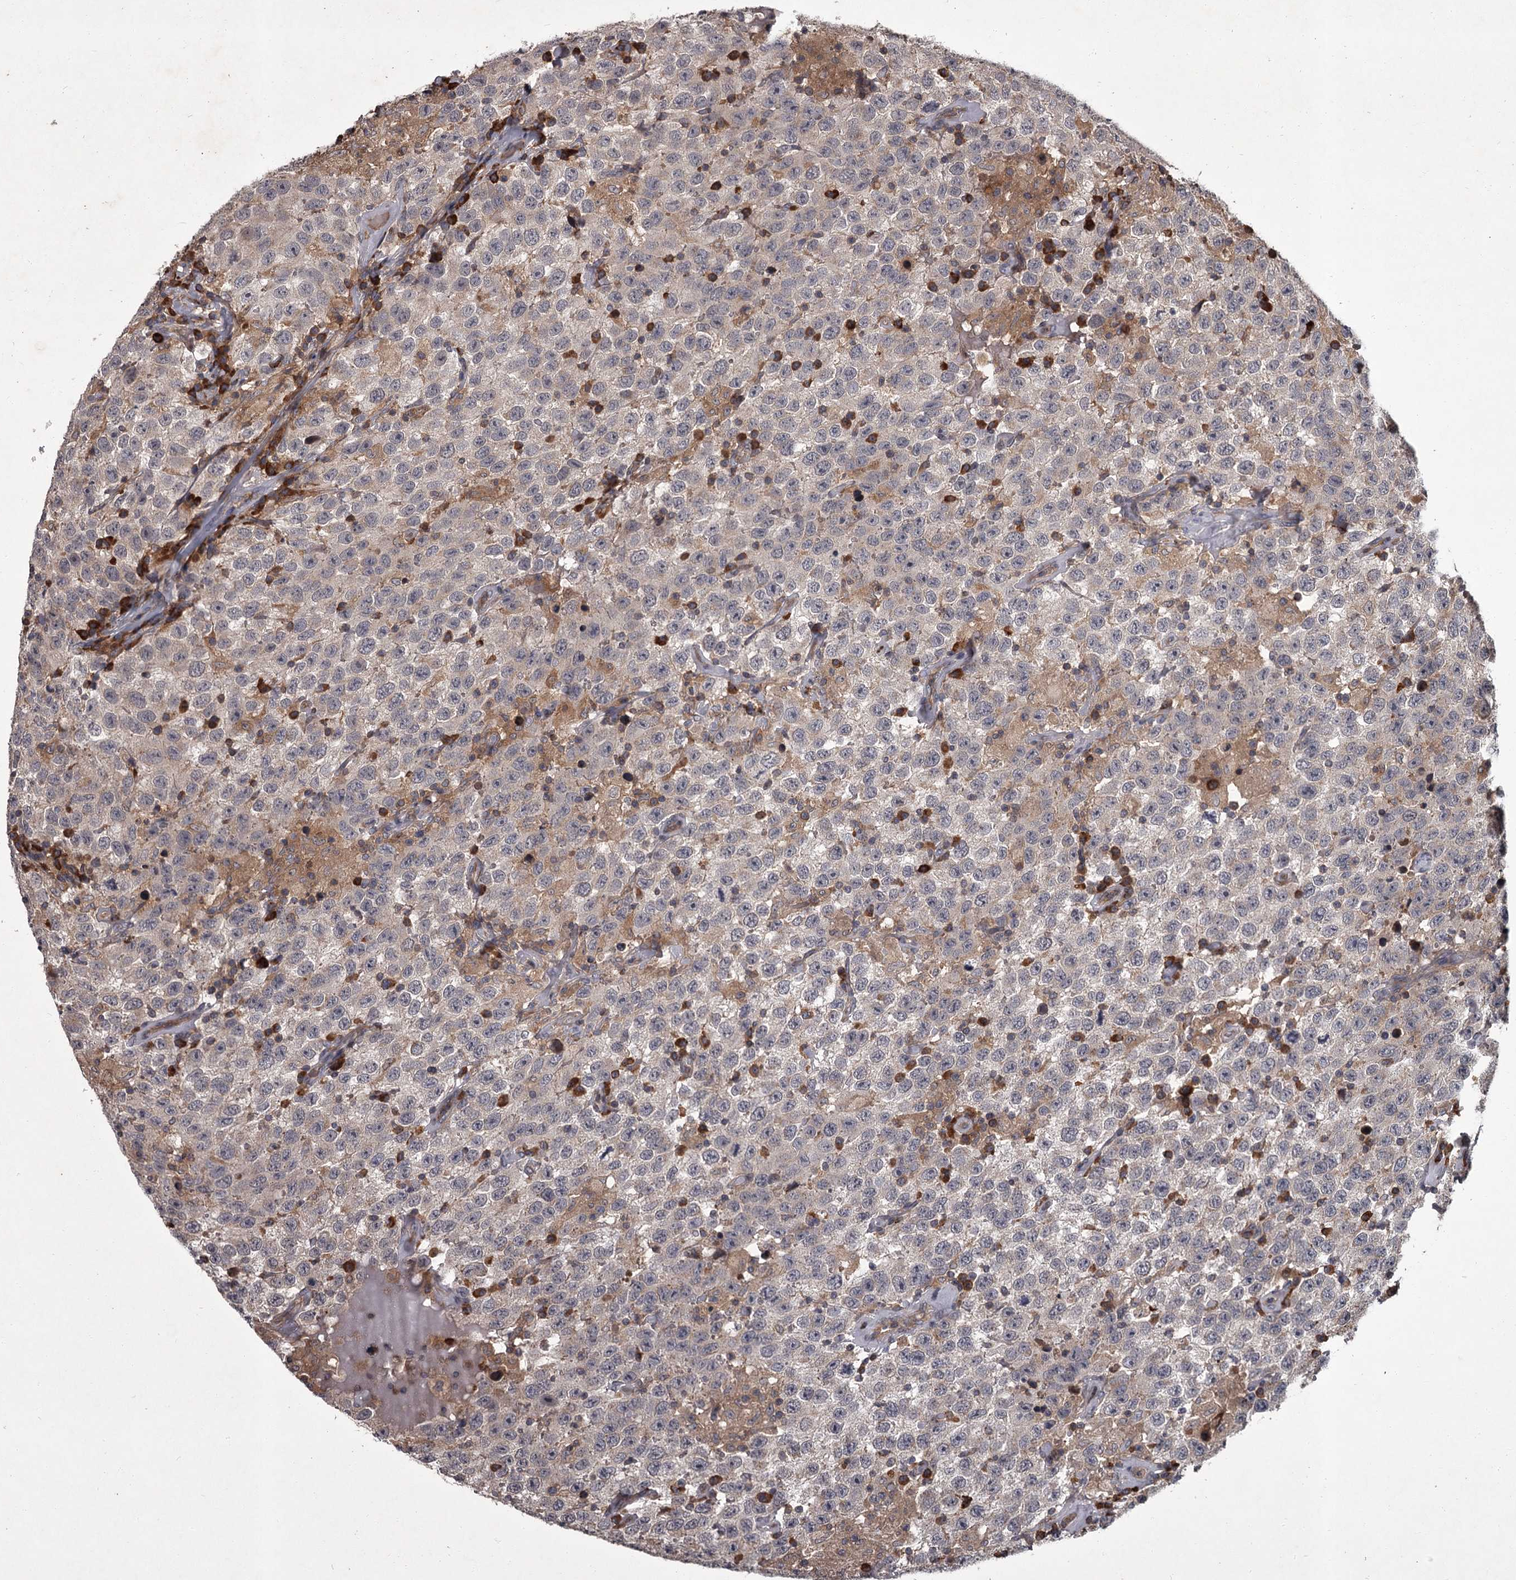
{"staining": {"intensity": "negative", "quantity": "none", "location": "none"}, "tissue": "testis cancer", "cell_type": "Tumor cells", "image_type": "cancer", "snomed": [{"axis": "morphology", "description": "Seminoma, NOS"}, {"axis": "topography", "description": "Testis"}], "caption": "High magnification brightfield microscopy of testis seminoma stained with DAB (brown) and counterstained with hematoxylin (blue): tumor cells show no significant positivity.", "gene": "UNC93B1", "patient": {"sex": "male", "age": 41}}